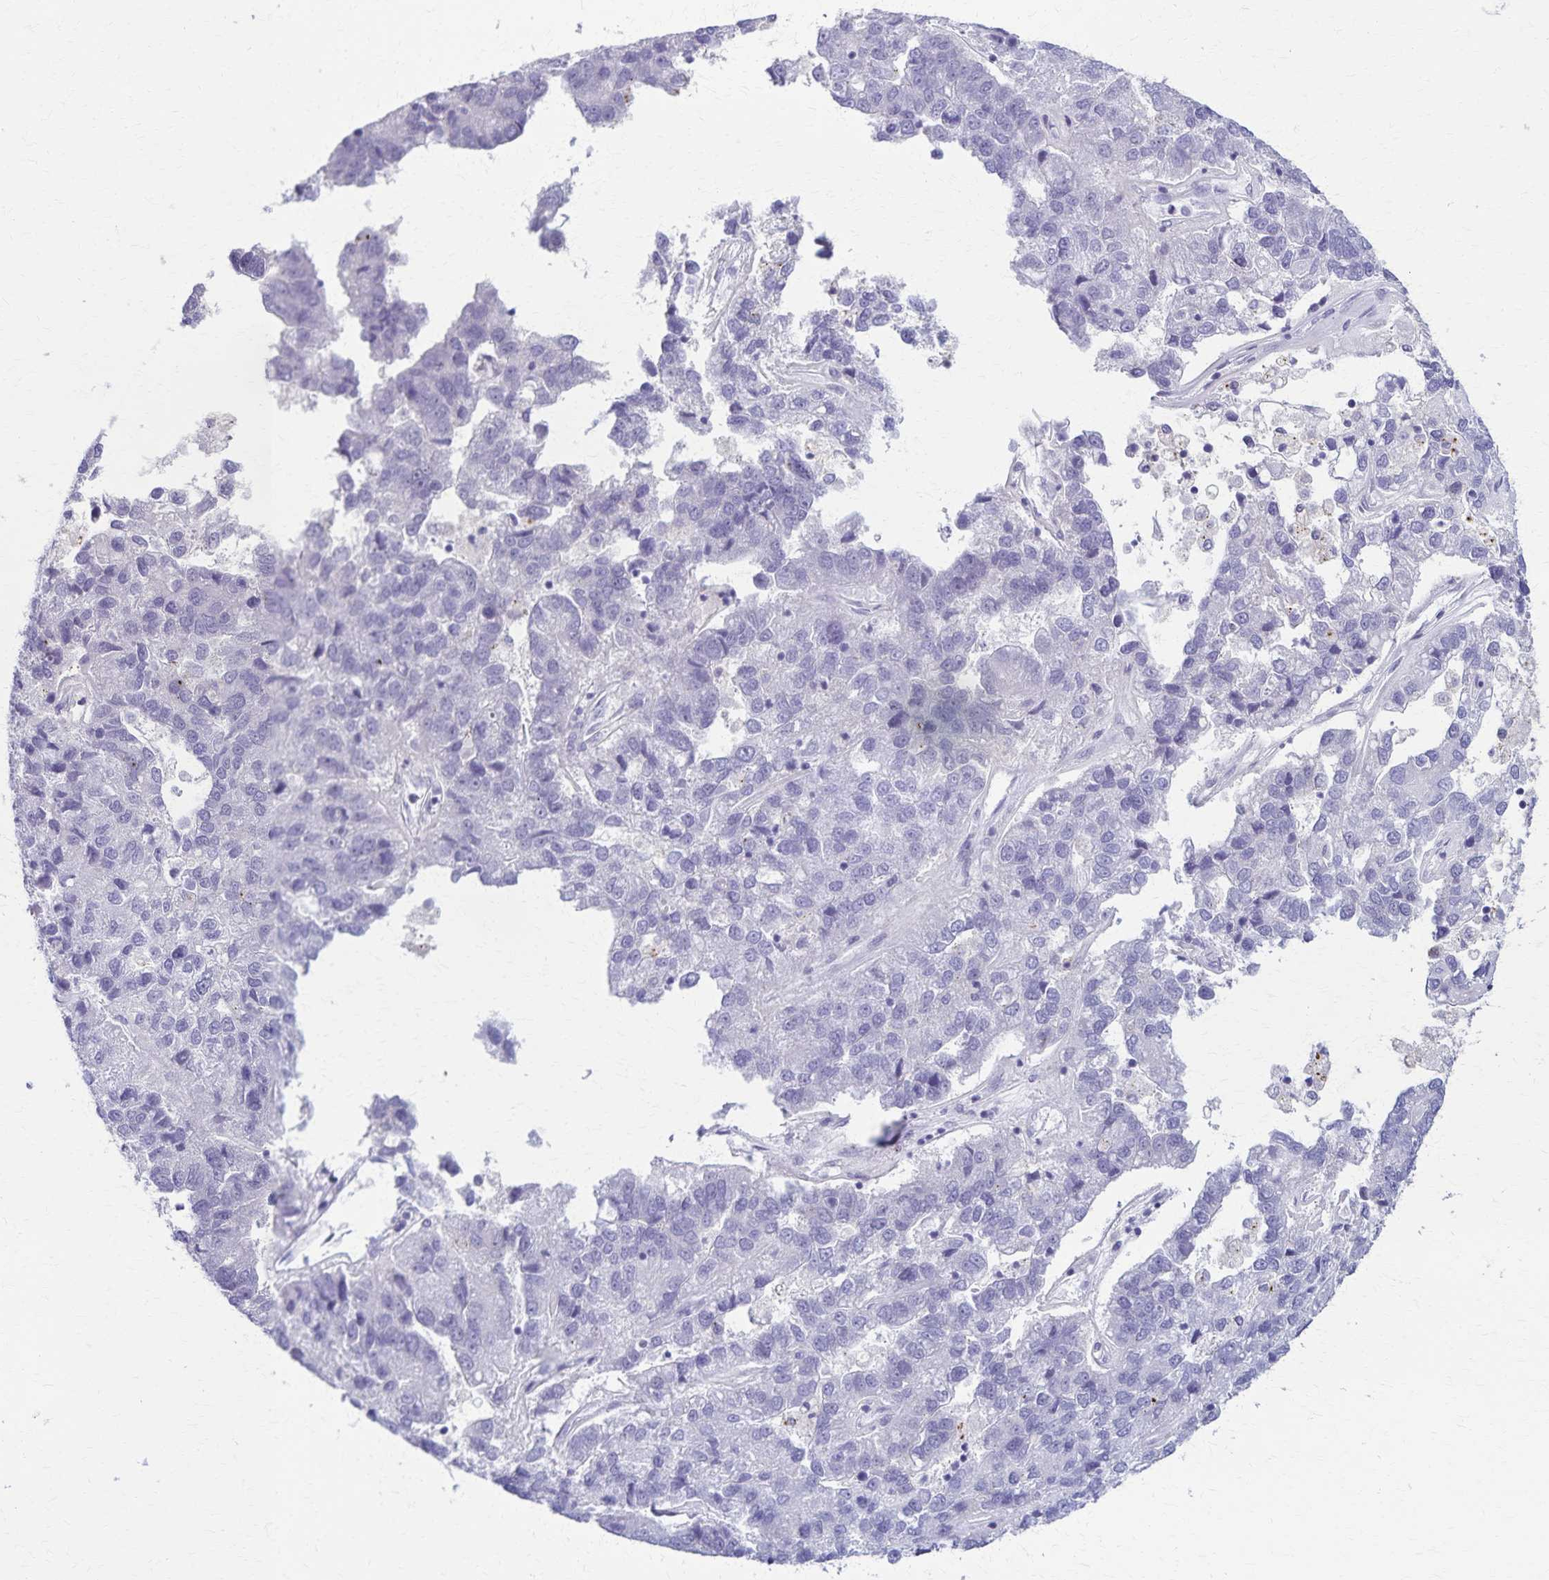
{"staining": {"intensity": "negative", "quantity": "none", "location": "none"}, "tissue": "pancreatic cancer", "cell_type": "Tumor cells", "image_type": "cancer", "snomed": [{"axis": "morphology", "description": "Adenocarcinoma, NOS"}, {"axis": "topography", "description": "Pancreas"}], "caption": "Tumor cells are negative for brown protein staining in pancreatic cancer. (Immunohistochemistry, brightfield microscopy, high magnification).", "gene": "TMEM60", "patient": {"sex": "female", "age": 61}}